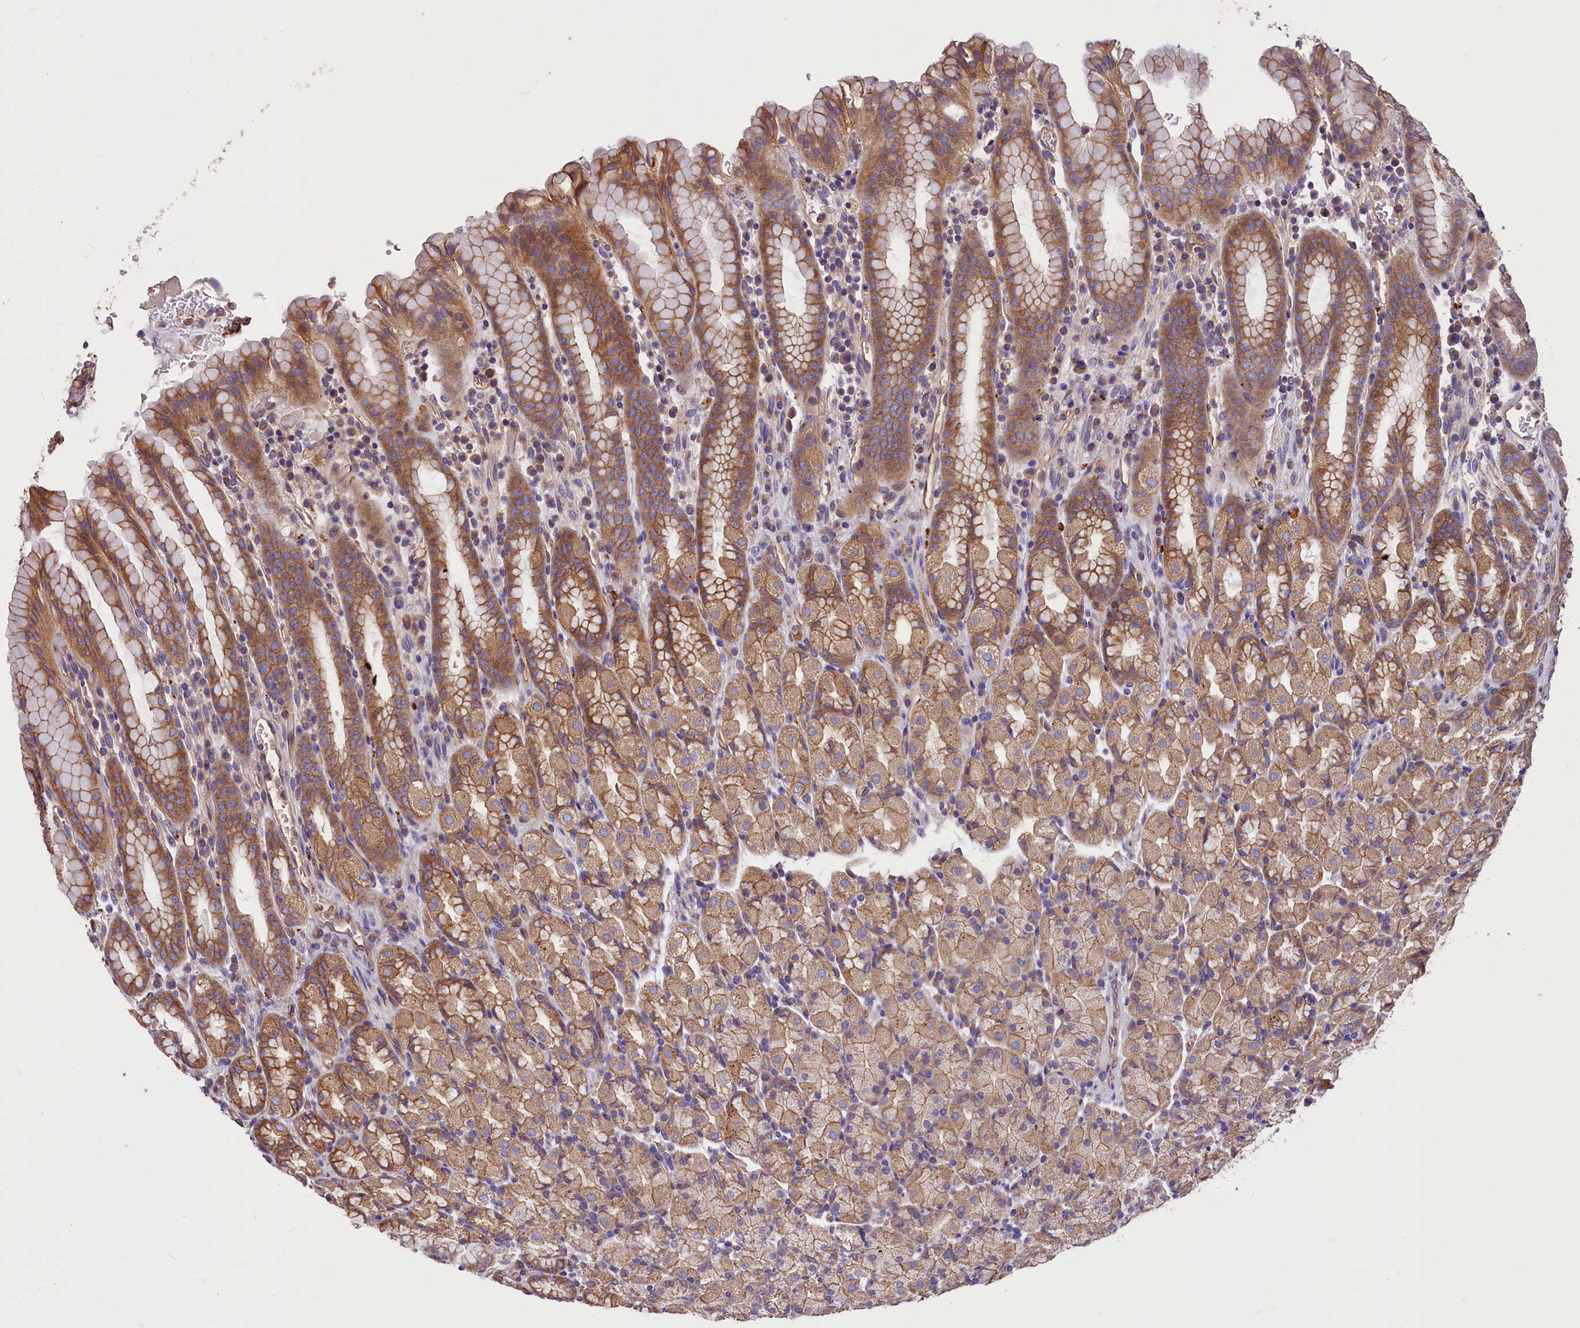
{"staining": {"intensity": "moderate", "quantity": ">75%", "location": "cytoplasmic/membranous"}, "tissue": "stomach", "cell_type": "Glandular cells", "image_type": "normal", "snomed": [{"axis": "morphology", "description": "Normal tissue, NOS"}, {"axis": "topography", "description": "Stomach, upper"}, {"axis": "topography", "description": "Stomach, lower"}, {"axis": "topography", "description": "Small intestine"}], "caption": "Glandular cells exhibit moderate cytoplasmic/membranous expression in about >75% of cells in unremarkable stomach. (IHC, brightfield microscopy, high magnification).", "gene": "ERMARD", "patient": {"sex": "male", "age": 68}}